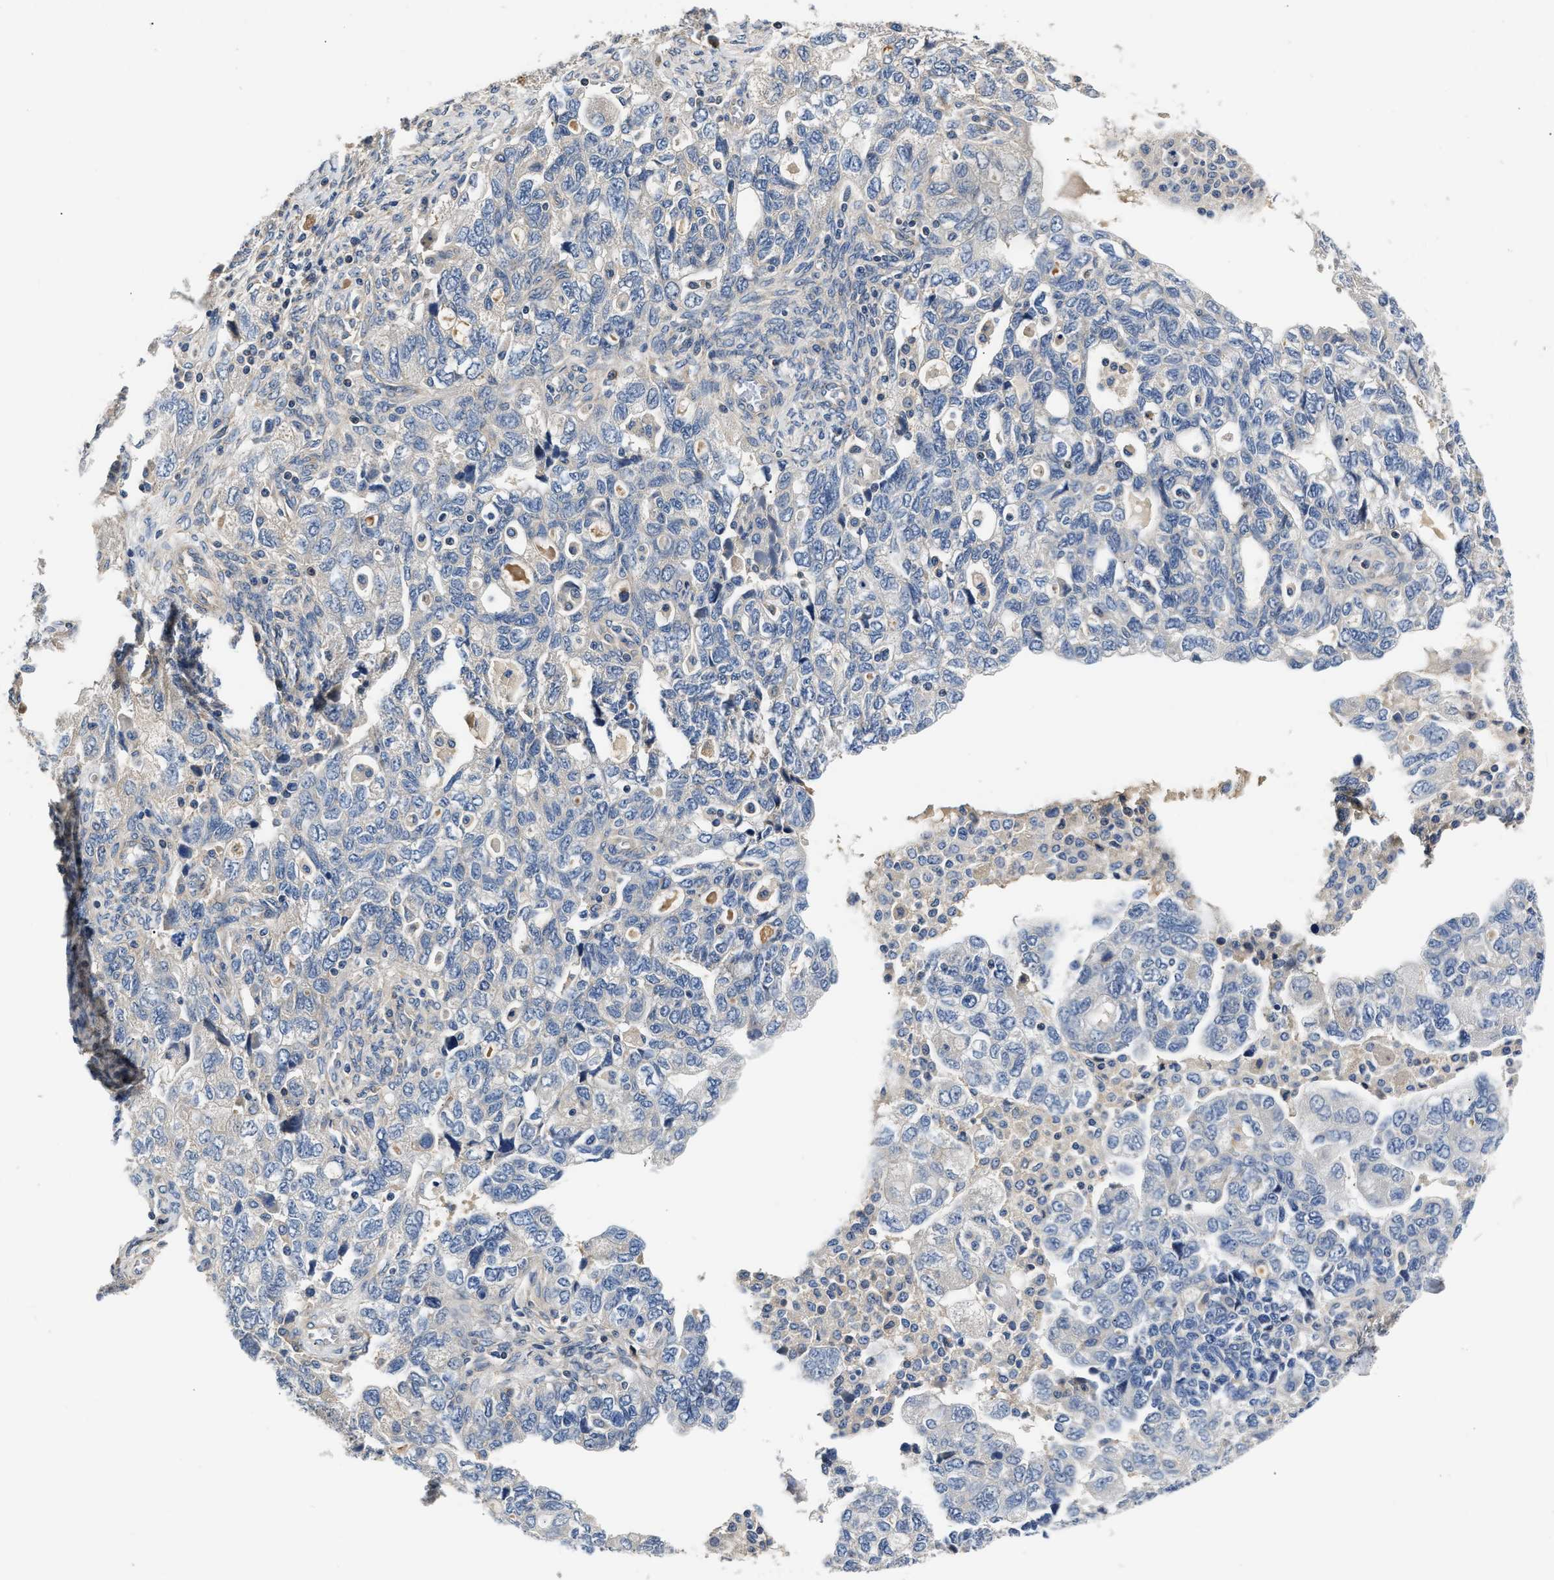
{"staining": {"intensity": "negative", "quantity": "none", "location": "none"}, "tissue": "ovarian cancer", "cell_type": "Tumor cells", "image_type": "cancer", "snomed": [{"axis": "morphology", "description": "Carcinoma, NOS"}, {"axis": "morphology", "description": "Cystadenocarcinoma, serous, NOS"}, {"axis": "topography", "description": "Ovary"}], "caption": "A photomicrograph of ovarian serous cystadenocarcinoma stained for a protein shows no brown staining in tumor cells. Brightfield microscopy of immunohistochemistry stained with DAB (brown) and hematoxylin (blue), captured at high magnification.", "gene": "TEX2", "patient": {"sex": "female", "age": 69}}